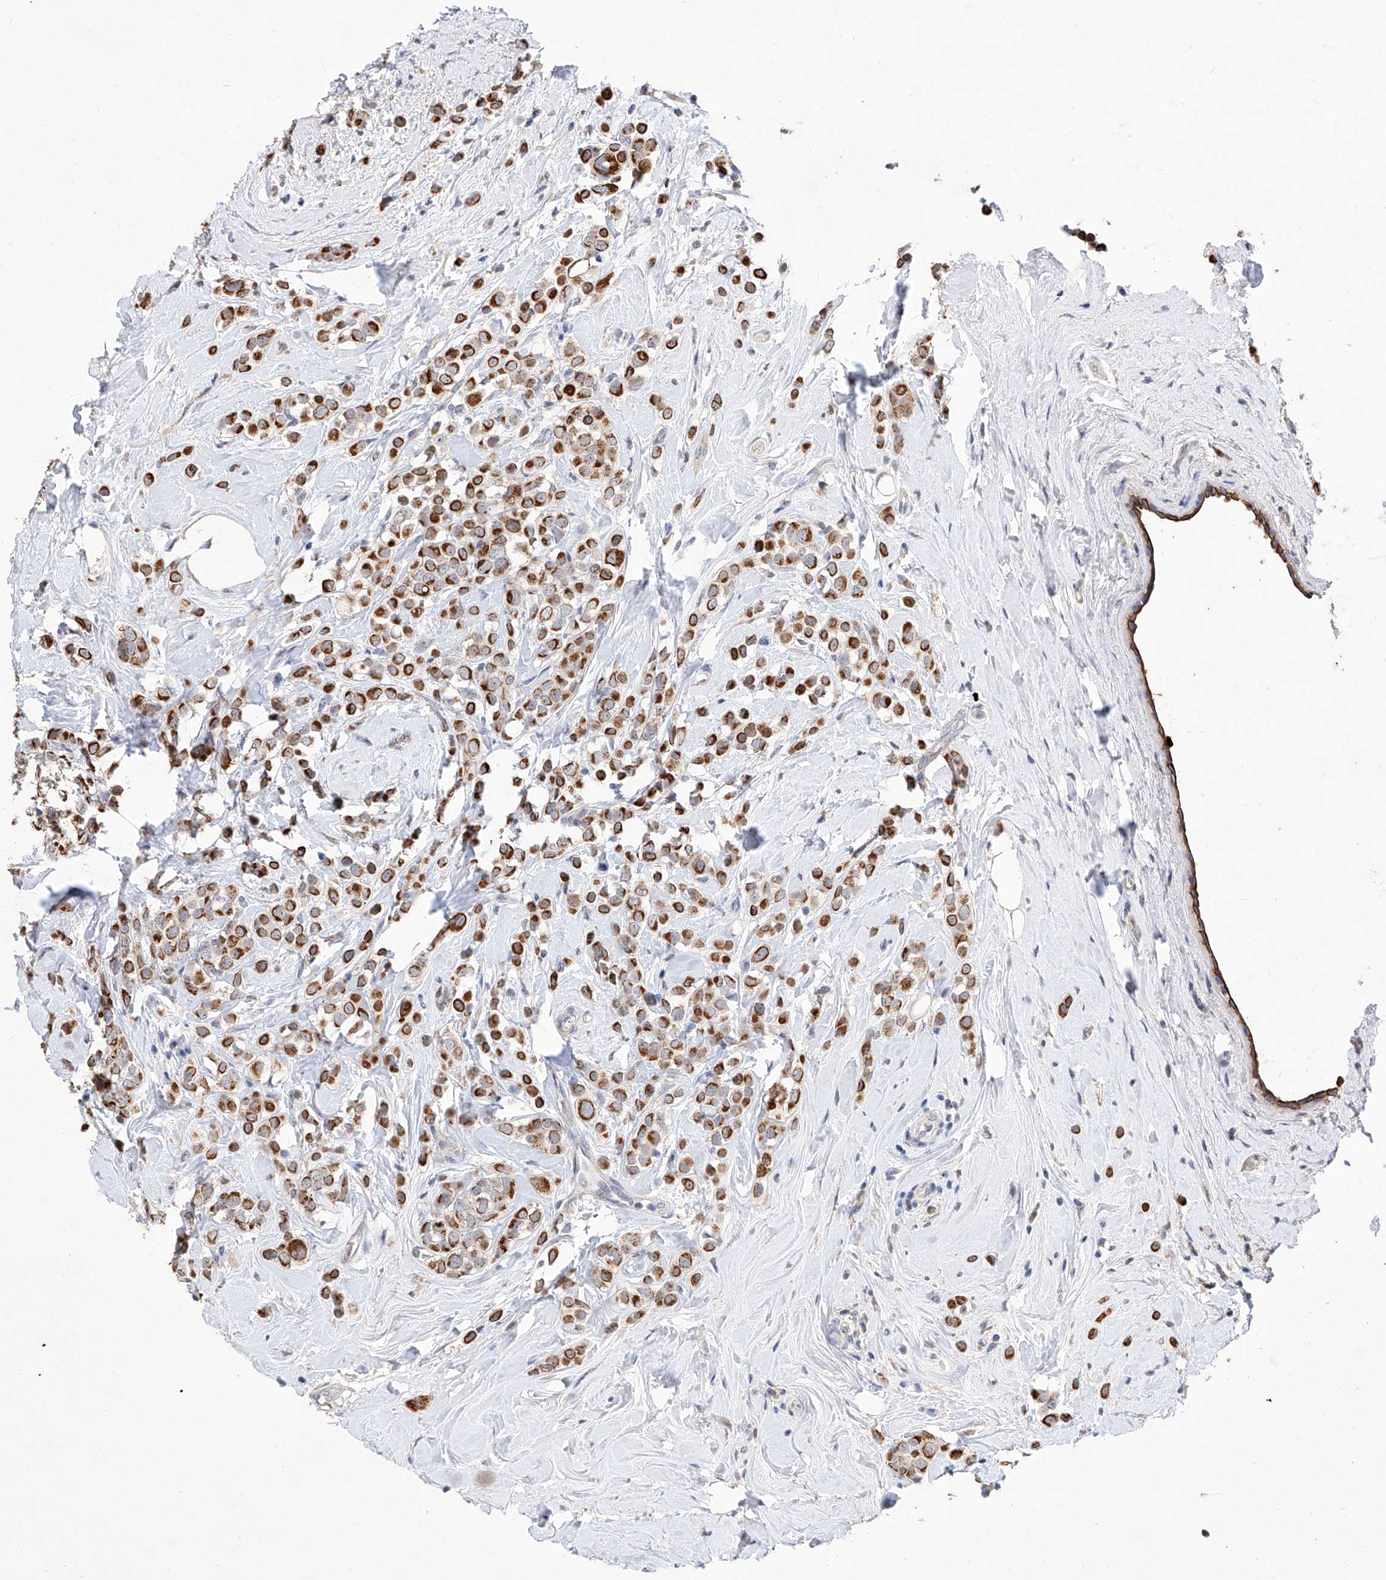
{"staining": {"intensity": "strong", "quantity": ">75%", "location": "cytoplasmic/membranous"}, "tissue": "breast cancer", "cell_type": "Tumor cells", "image_type": "cancer", "snomed": [{"axis": "morphology", "description": "Lobular carcinoma"}, {"axis": "topography", "description": "Breast"}], "caption": "Protein expression analysis of breast cancer (lobular carcinoma) displays strong cytoplasmic/membranous positivity in about >75% of tumor cells. (DAB (3,3'-diaminobenzidine) = brown stain, brightfield microscopy at high magnification).", "gene": "MFSD4B", "patient": {"sex": "female", "age": 47}}